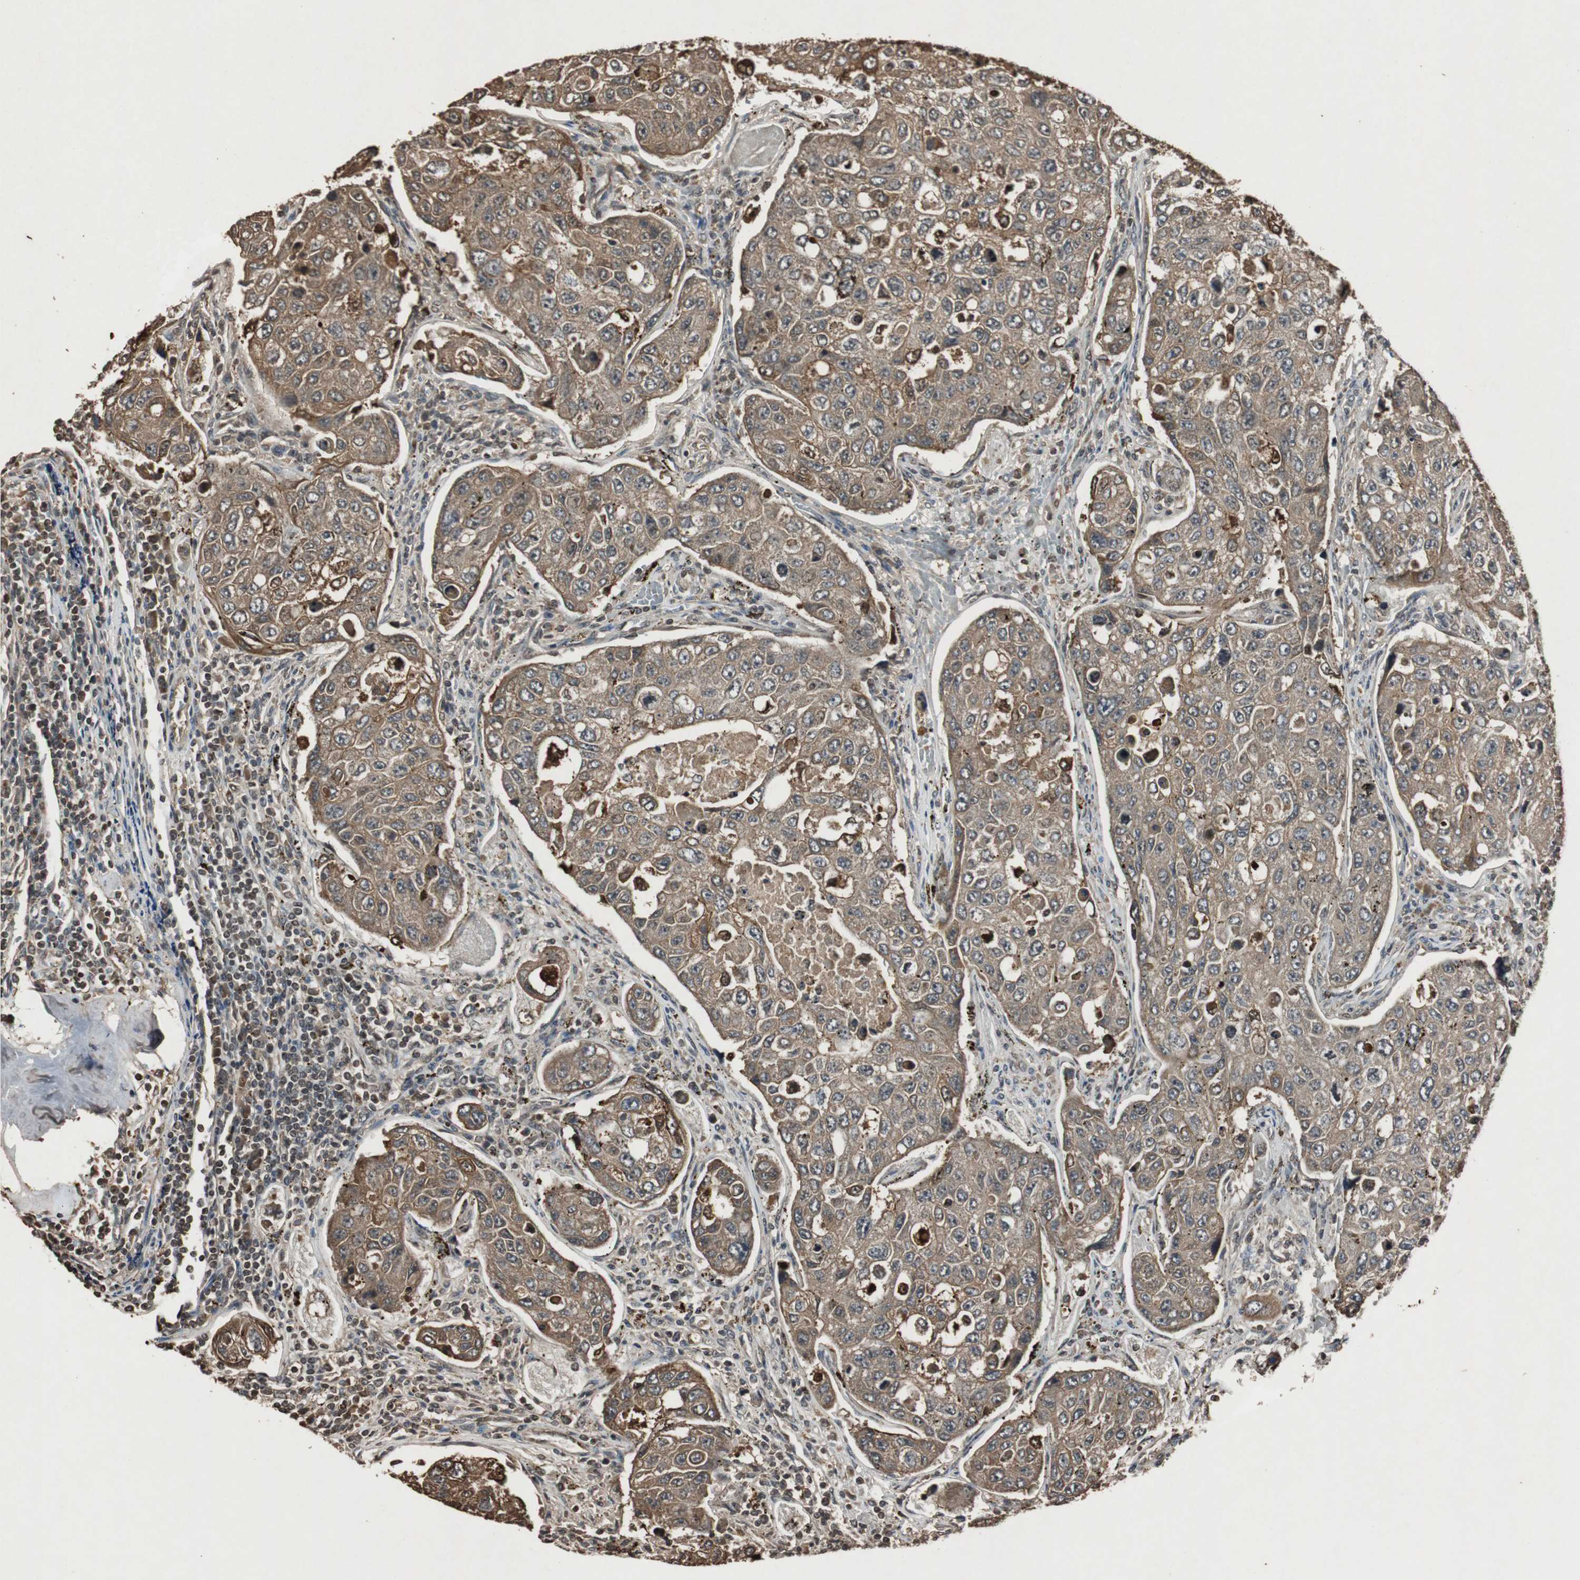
{"staining": {"intensity": "moderate", "quantity": ">75%", "location": "cytoplasmic/membranous"}, "tissue": "urothelial cancer", "cell_type": "Tumor cells", "image_type": "cancer", "snomed": [{"axis": "morphology", "description": "Urothelial carcinoma, High grade"}, {"axis": "topography", "description": "Lymph node"}, {"axis": "topography", "description": "Urinary bladder"}], "caption": "Urothelial cancer stained with a brown dye exhibits moderate cytoplasmic/membranous positive positivity in about >75% of tumor cells.", "gene": "SLIT2", "patient": {"sex": "male", "age": 51}}